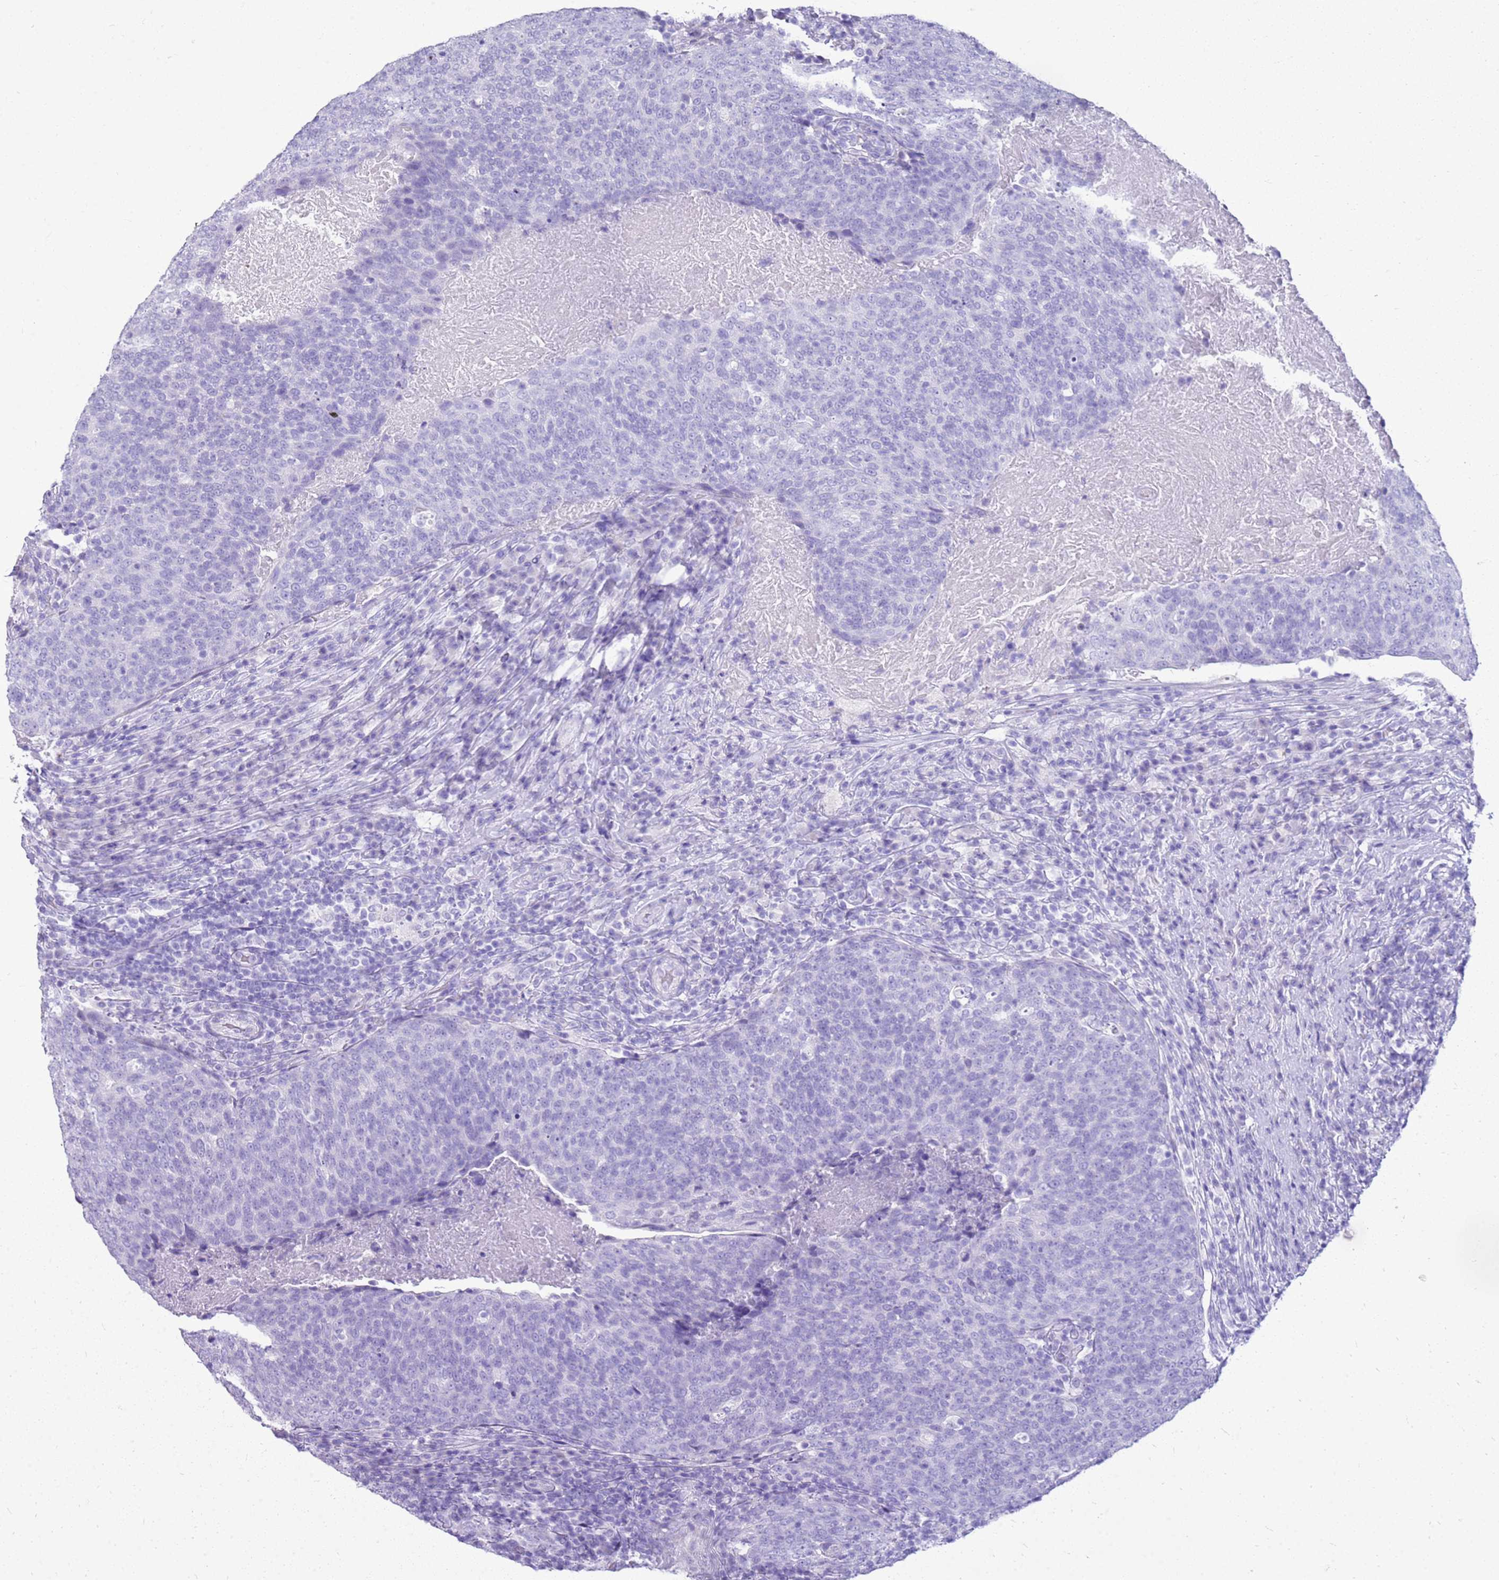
{"staining": {"intensity": "negative", "quantity": "none", "location": "none"}, "tissue": "head and neck cancer", "cell_type": "Tumor cells", "image_type": "cancer", "snomed": [{"axis": "morphology", "description": "Squamous cell carcinoma, NOS"}, {"axis": "morphology", "description": "Squamous cell carcinoma, metastatic, NOS"}, {"axis": "topography", "description": "Lymph node"}, {"axis": "topography", "description": "Head-Neck"}], "caption": "Immunohistochemistry histopathology image of head and neck cancer stained for a protein (brown), which displays no staining in tumor cells. (DAB (3,3'-diaminobenzidine) IHC visualized using brightfield microscopy, high magnification).", "gene": "CA8", "patient": {"sex": "male", "age": 62}}